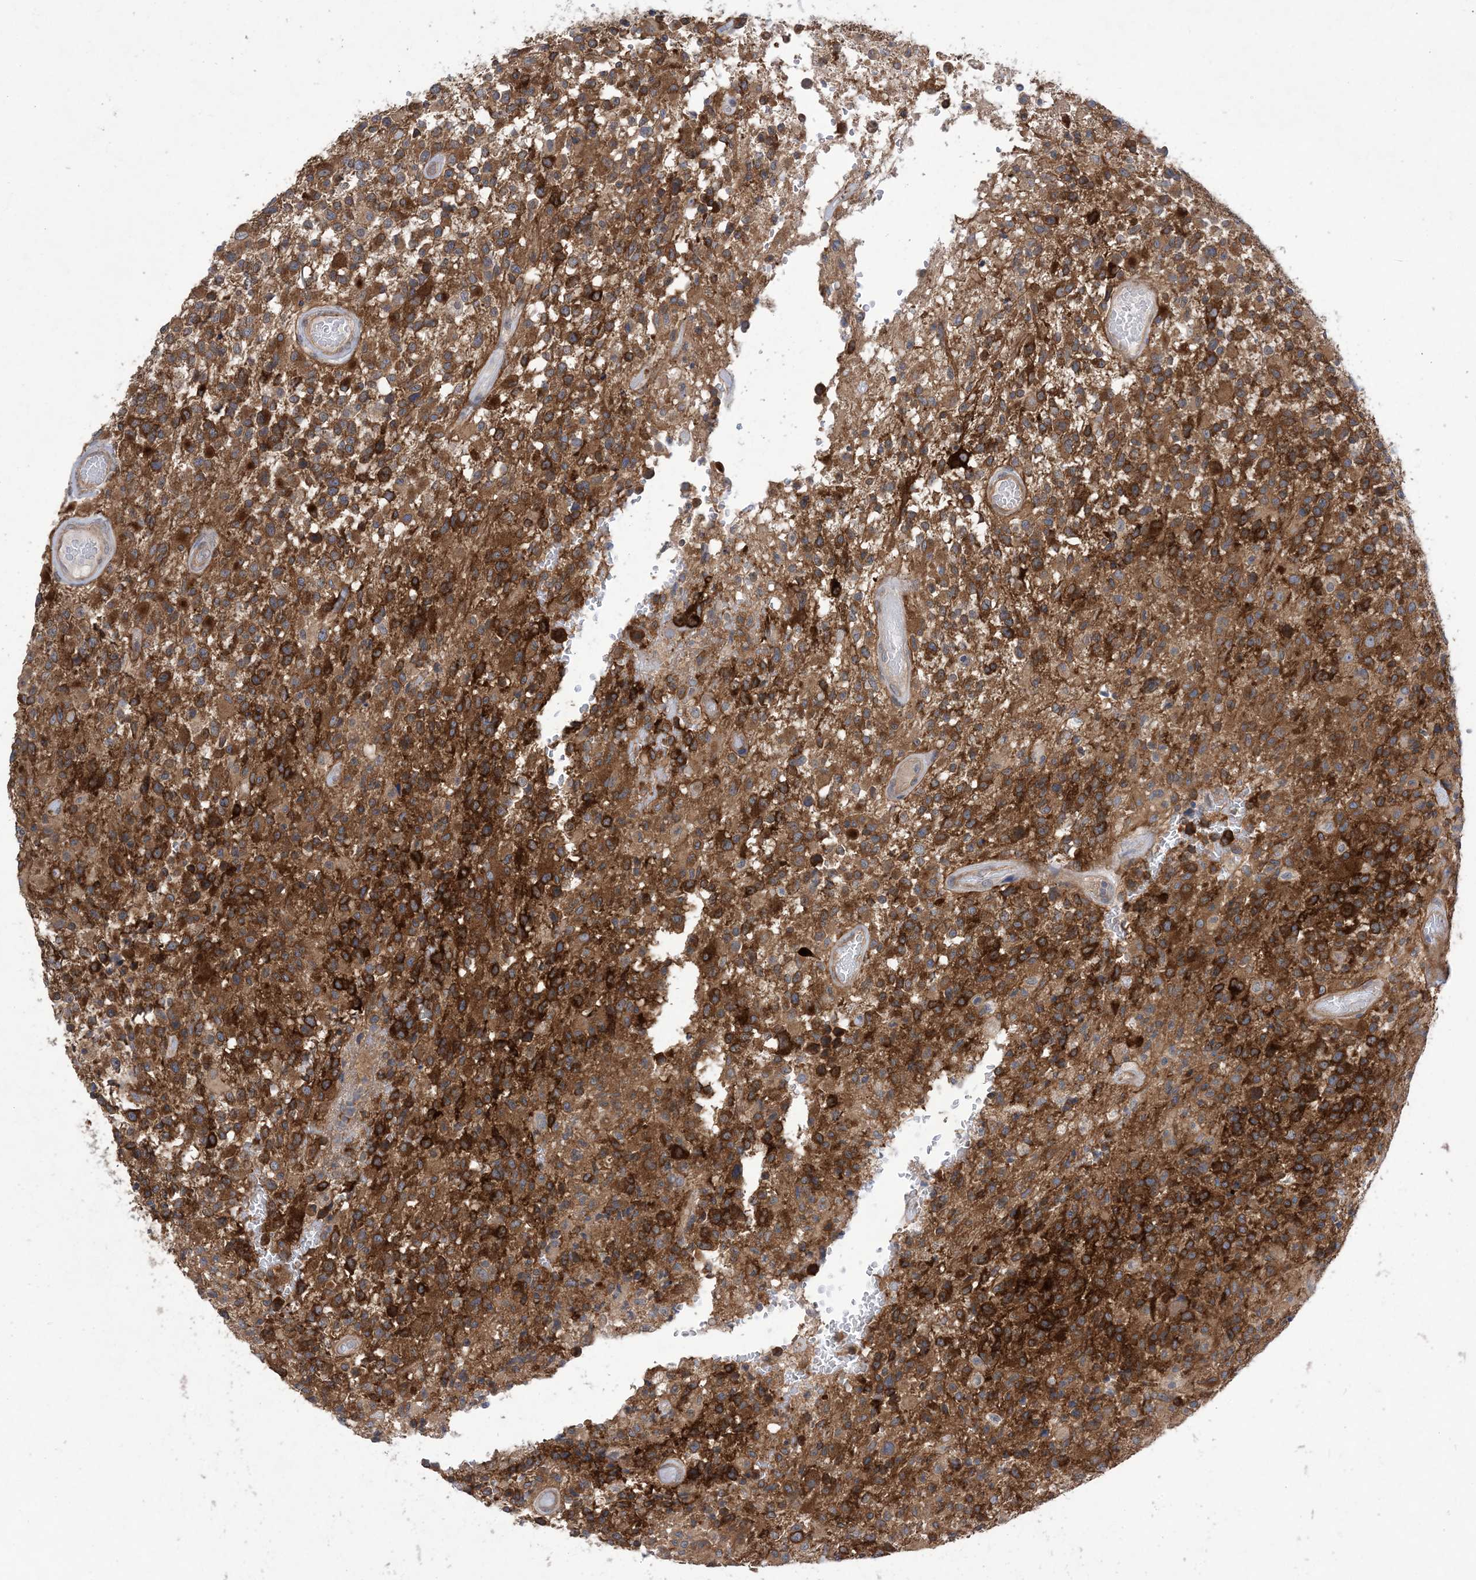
{"staining": {"intensity": "strong", "quantity": ">75%", "location": "cytoplasmic/membranous"}, "tissue": "glioma", "cell_type": "Tumor cells", "image_type": "cancer", "snomed": [{"axis": "morphology", "description": "Glioma, malignant, High grade"}, {"axis": "morphology", "description": "Glioblastoma, NOS"}, {"axis": "topography", "description": "Brain"}], "caption": "Protein expression analysis of human glioblastoma reveals strong cytoplasmic/membranous positivity in approximately >75% of tumor cells.", "gene": "EHBP1", "patient": {"sex": "male", "age": 60}}